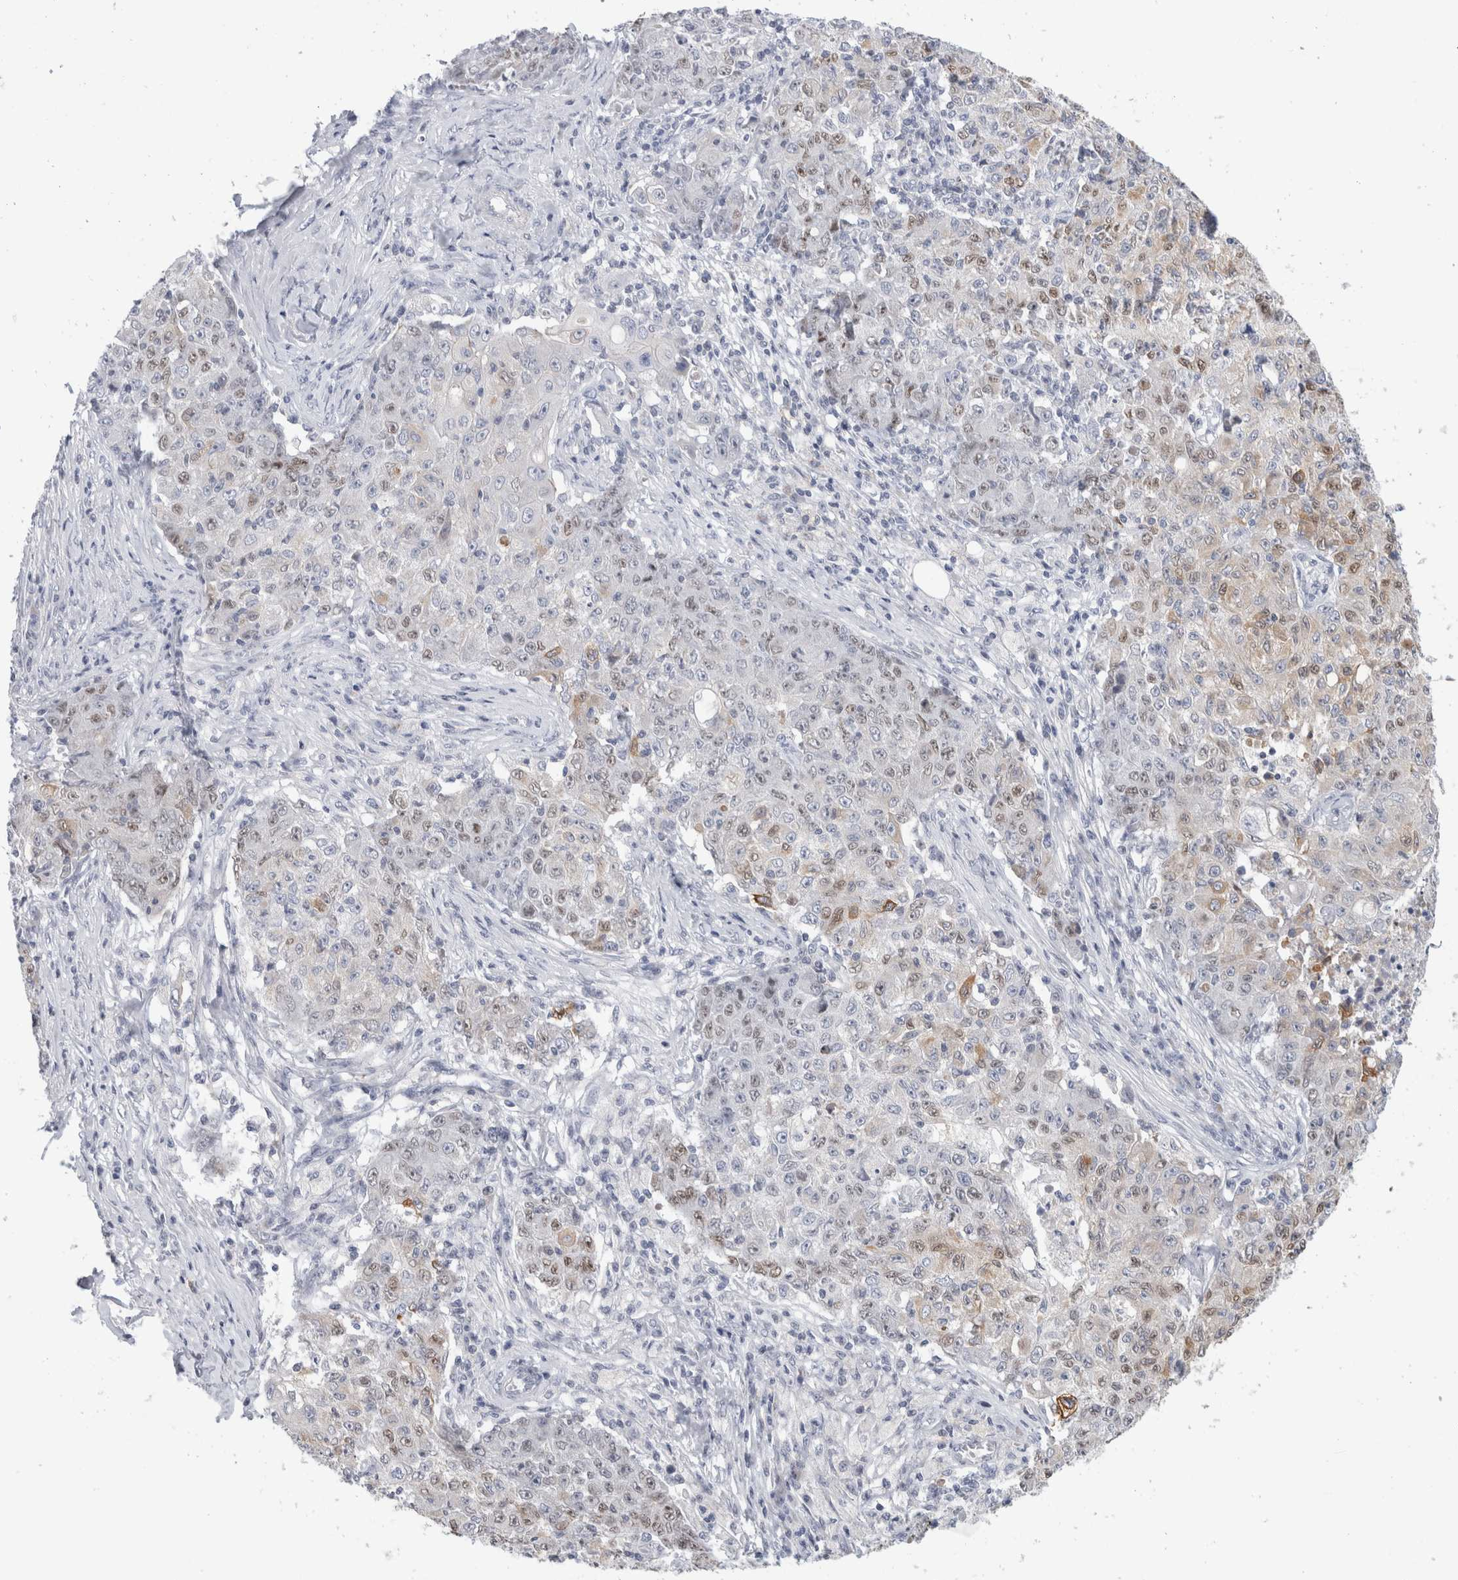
{"staining": {"intensity": "weak", "quantity": "<25%", "location": "nuclear"}, "tissue": "ovarian cancer", "cell_type": "Tumor cells", "image_type": "cancer", "snomed": [{"axis": "morphology", "description": "Carcinoma, endometroid"}, {"axis": "topography", "description": "Ovary"}], "caption": "The histopathology image reveals no significant positivity in tumor cells of ovarian cancer (endometroid carcinoma).", "gene": "SYTL5", "patient": {"sex": "female", "age": 42}}